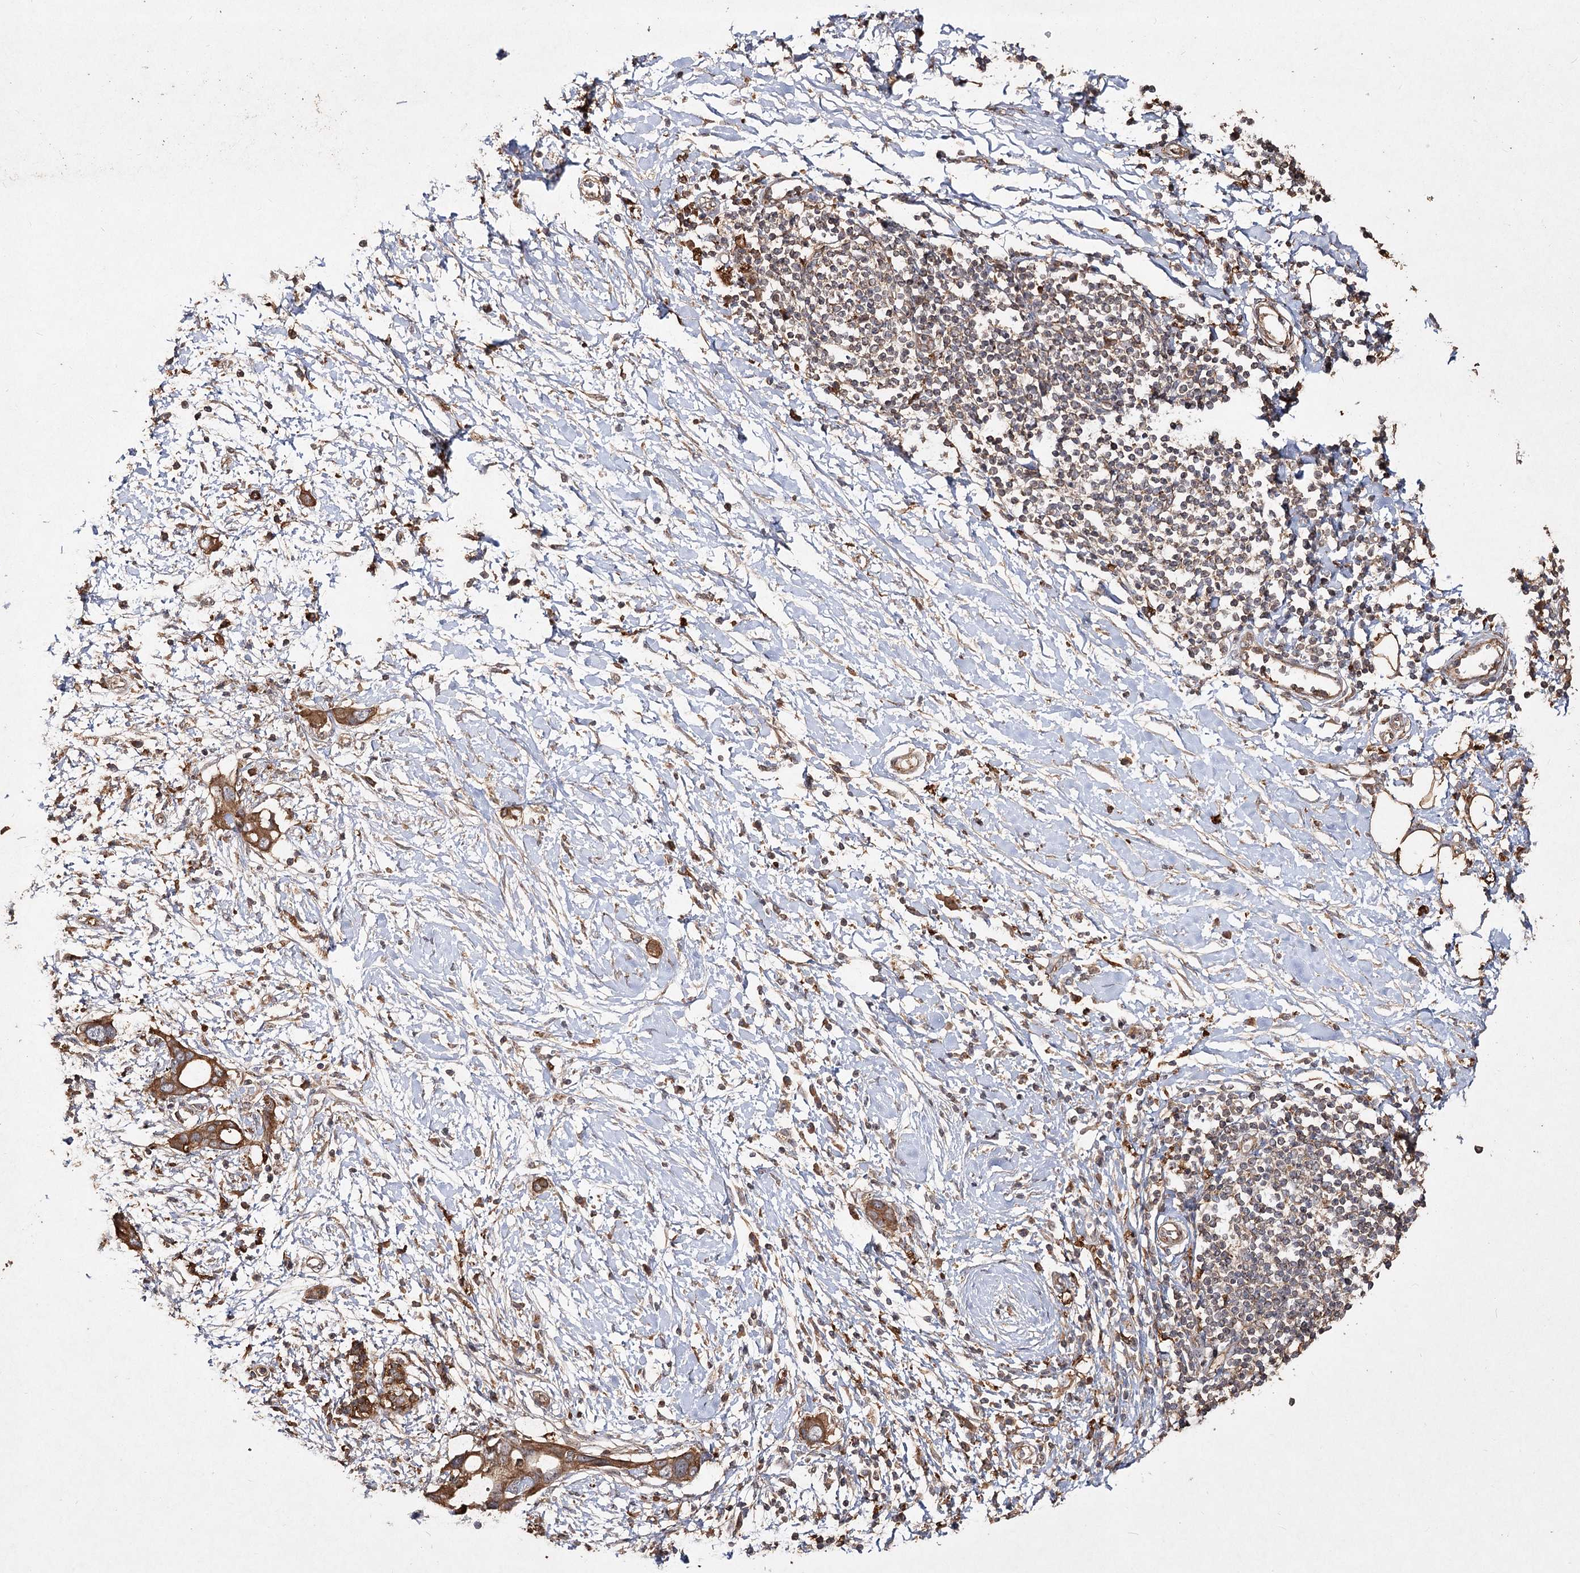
{"staining": {"intensity": "moderate", "quantity": ">75%", "location": "cytoplasmic/membranous"}, "tissue": "pancreatic cancer", "cell_type": "Tumor cells", "image_type": "cancer", "snomed": [{"axis": "morphology", "description": "Normal tissue, NOS"}, {"axis": "morphology", "description": "Adenocarcinoma, NOS"}, {"axis": "topography", "description": "Pancreas"}, {"axis": "topography", "description": "Peripheral nerve tissue"}], "caption": "This is an image of IHC staining of pancreatic adenocarcinoma, which shows moderate positivity in the cytoplasmic/membranous of tumor cells.", "gene": "PIK3C2A", "patient": {"sex": "male", "age": 59}}